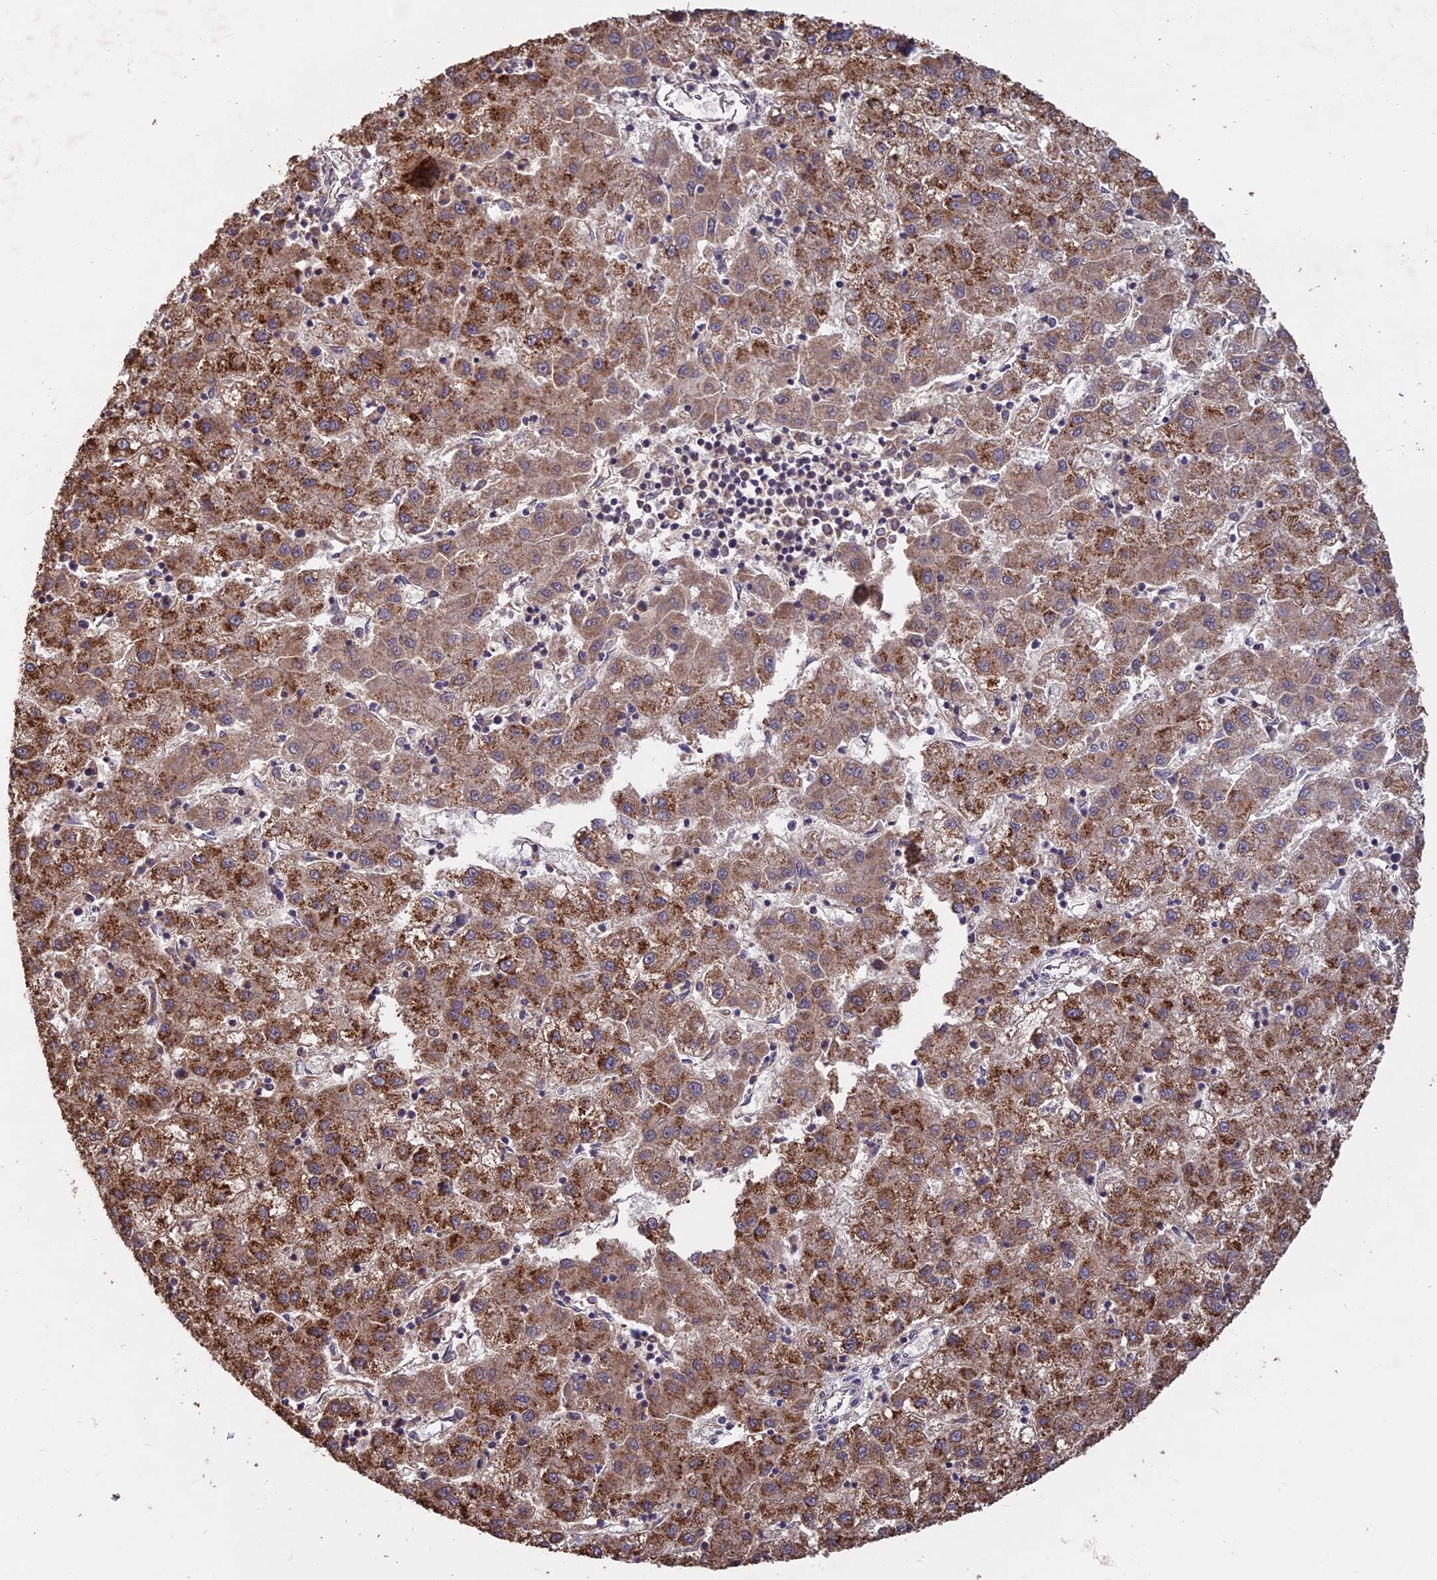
{"staining": {"intensity": "strong", "quantity": ">75%", "location": "cytoplasmic/membranous"}, "tissue": "liver cancer", "cell_type": "Tumor cells", "image_type": "cancer", "snomed": [{"axis": "morphology", "description": "Carcinoma, Hepatocellular, NOS"}, {"axis": "topography", "description": "Liver"}], "caption": "Protein analysis of liver cancer (hepatocellular carcinoma) tissue displays strong cytoplasmic/membranous positivity in approximately >75% of tumor cells. The staining is performed using DAB brown chromogen to label protein expression. The nuclei are counter-stained blue using hematoxylin.", "gene": "CEMIP2", "patient": {"sex": "male", "age": 72}}